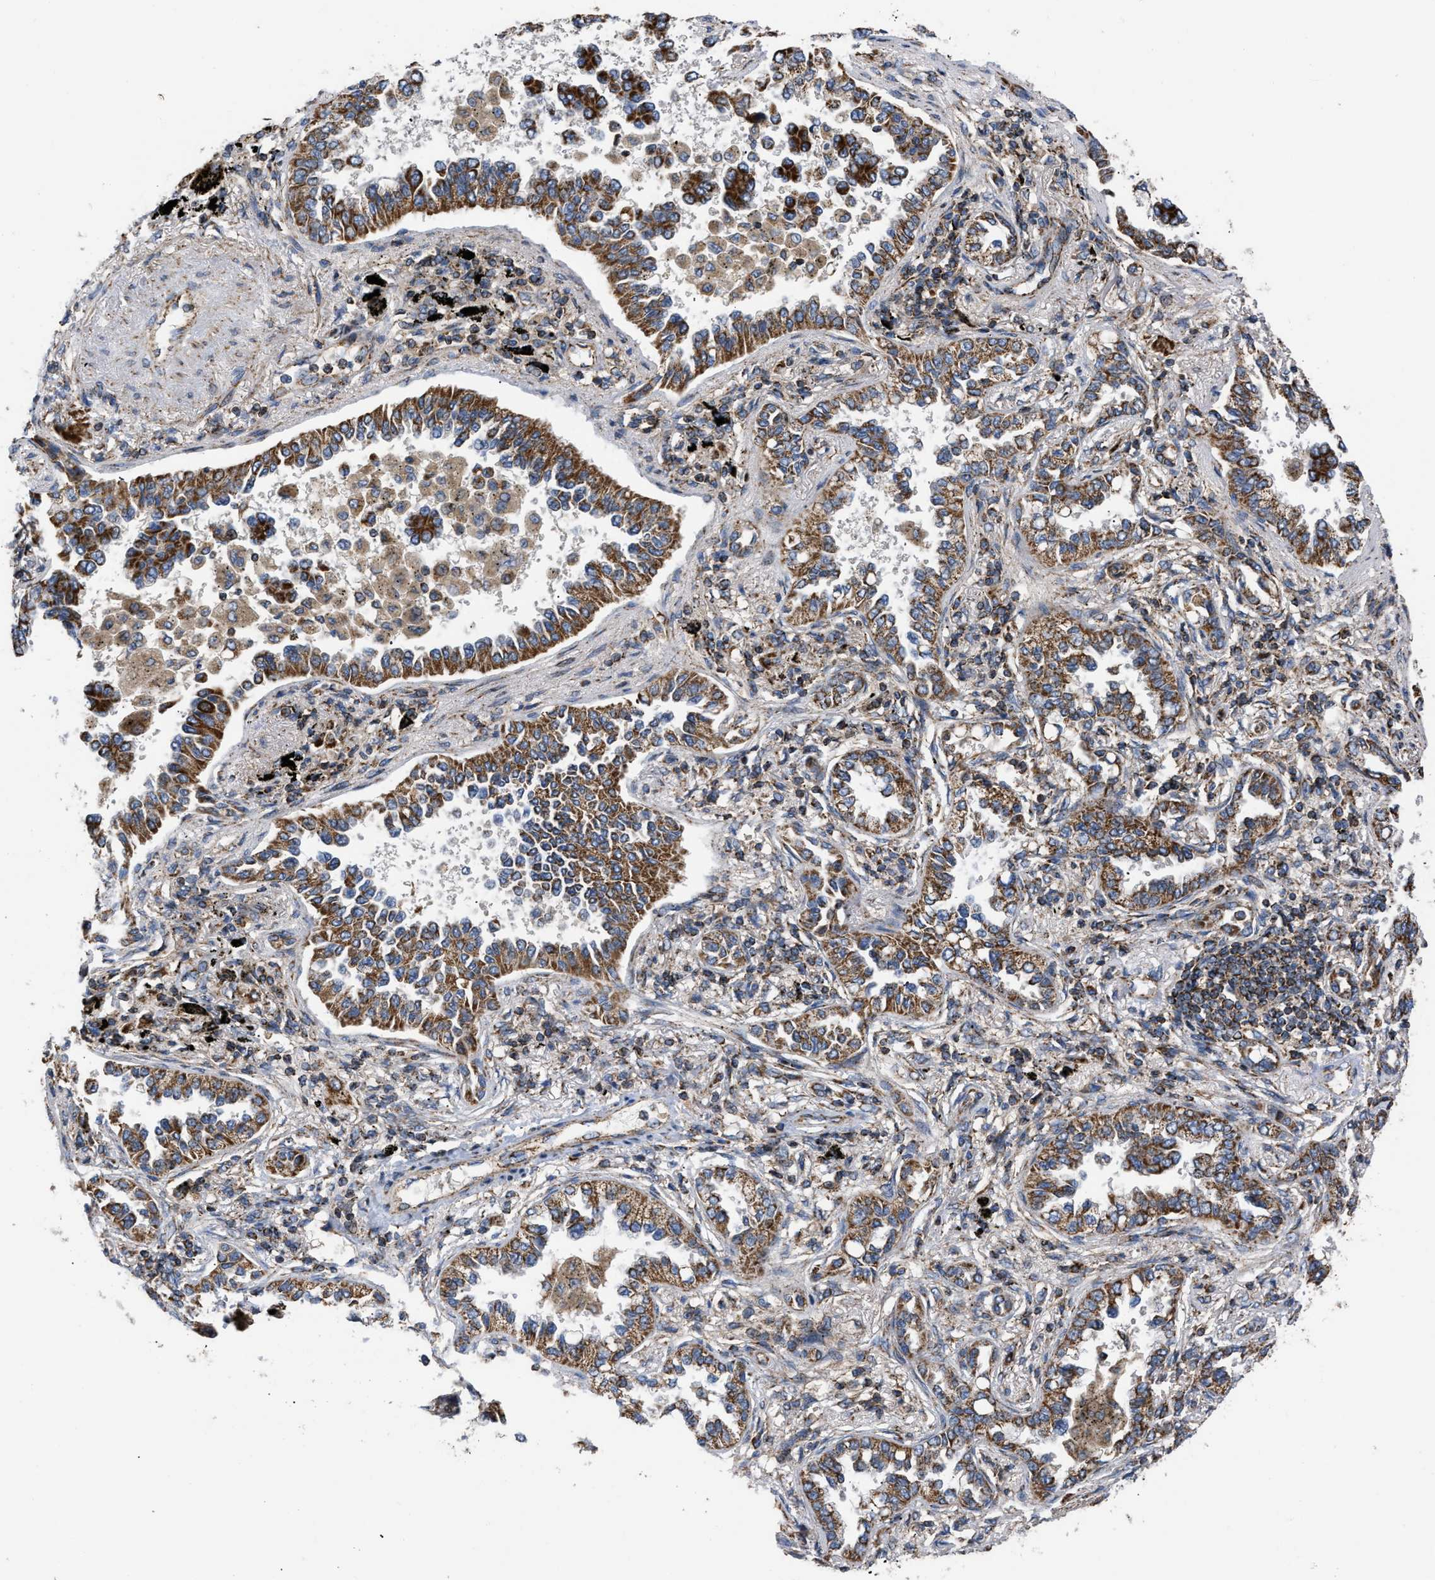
{"staining": {"intensity": "strong", "quantity": ">75%", "location": "cytoplasmic/membranous"}, "tissue": "lung cancer", "cell_type": "Tumor cells", "image_type": "cancer", "snomed": [{"axis": "morphology", "description": "Normal tissue, NOS"}, {"axis": "morphology", "description": "Adenocarcinoma, NOS"}, {"axis": "topography", "description": "Lung"}], "caption": "Brown immunohistochemical staining in human lung cancer demonstrates strong cytoplasmic/membranous positivity in about >75% of tumor cells.", "gene": "OPTN", "patient": {"sex": "male", "age": 59}}